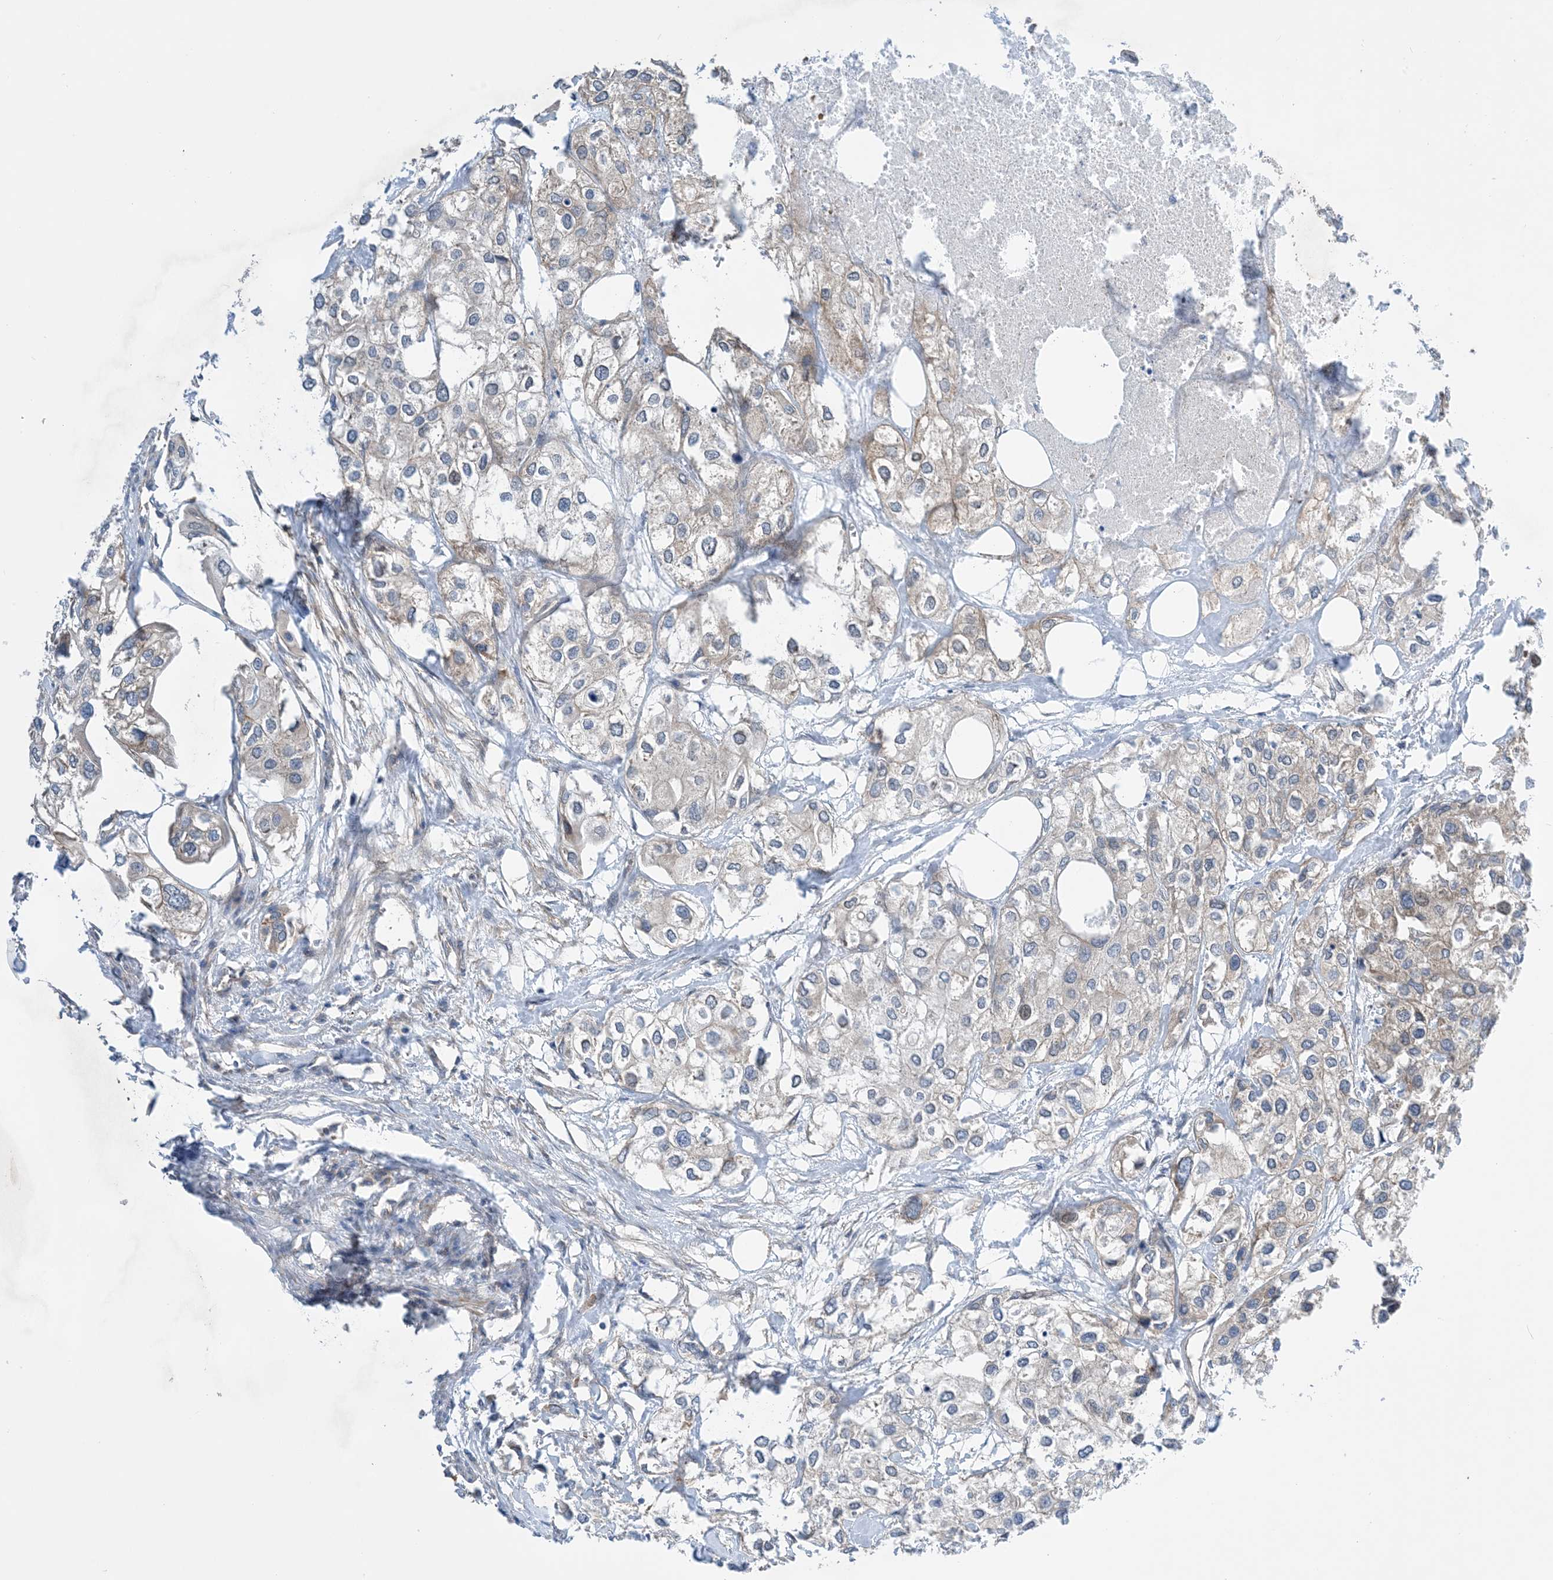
{"staining": {"intensity": "weak", "quantity": "<25%", "location": "cytoplasmic/membranous"}, "tissue": "urothelial cancer", "cell_type": "Tumor cells", "image_type": "cancer", "snomed": [{"axis": "morphology", "description": "Urothelial carcinoma, High grade"}, {"axis": "topography", "description": "Urinary bladder"}], "caption": "Immunohistochemistry (IHC) photomicrograph of neoplastic tissue: human urothelial cancer stained with DAB exhibits no significant protein staining in tumor cells.", "gene": "EHBP1", "patient": {"sex": "male", "age": 64}}